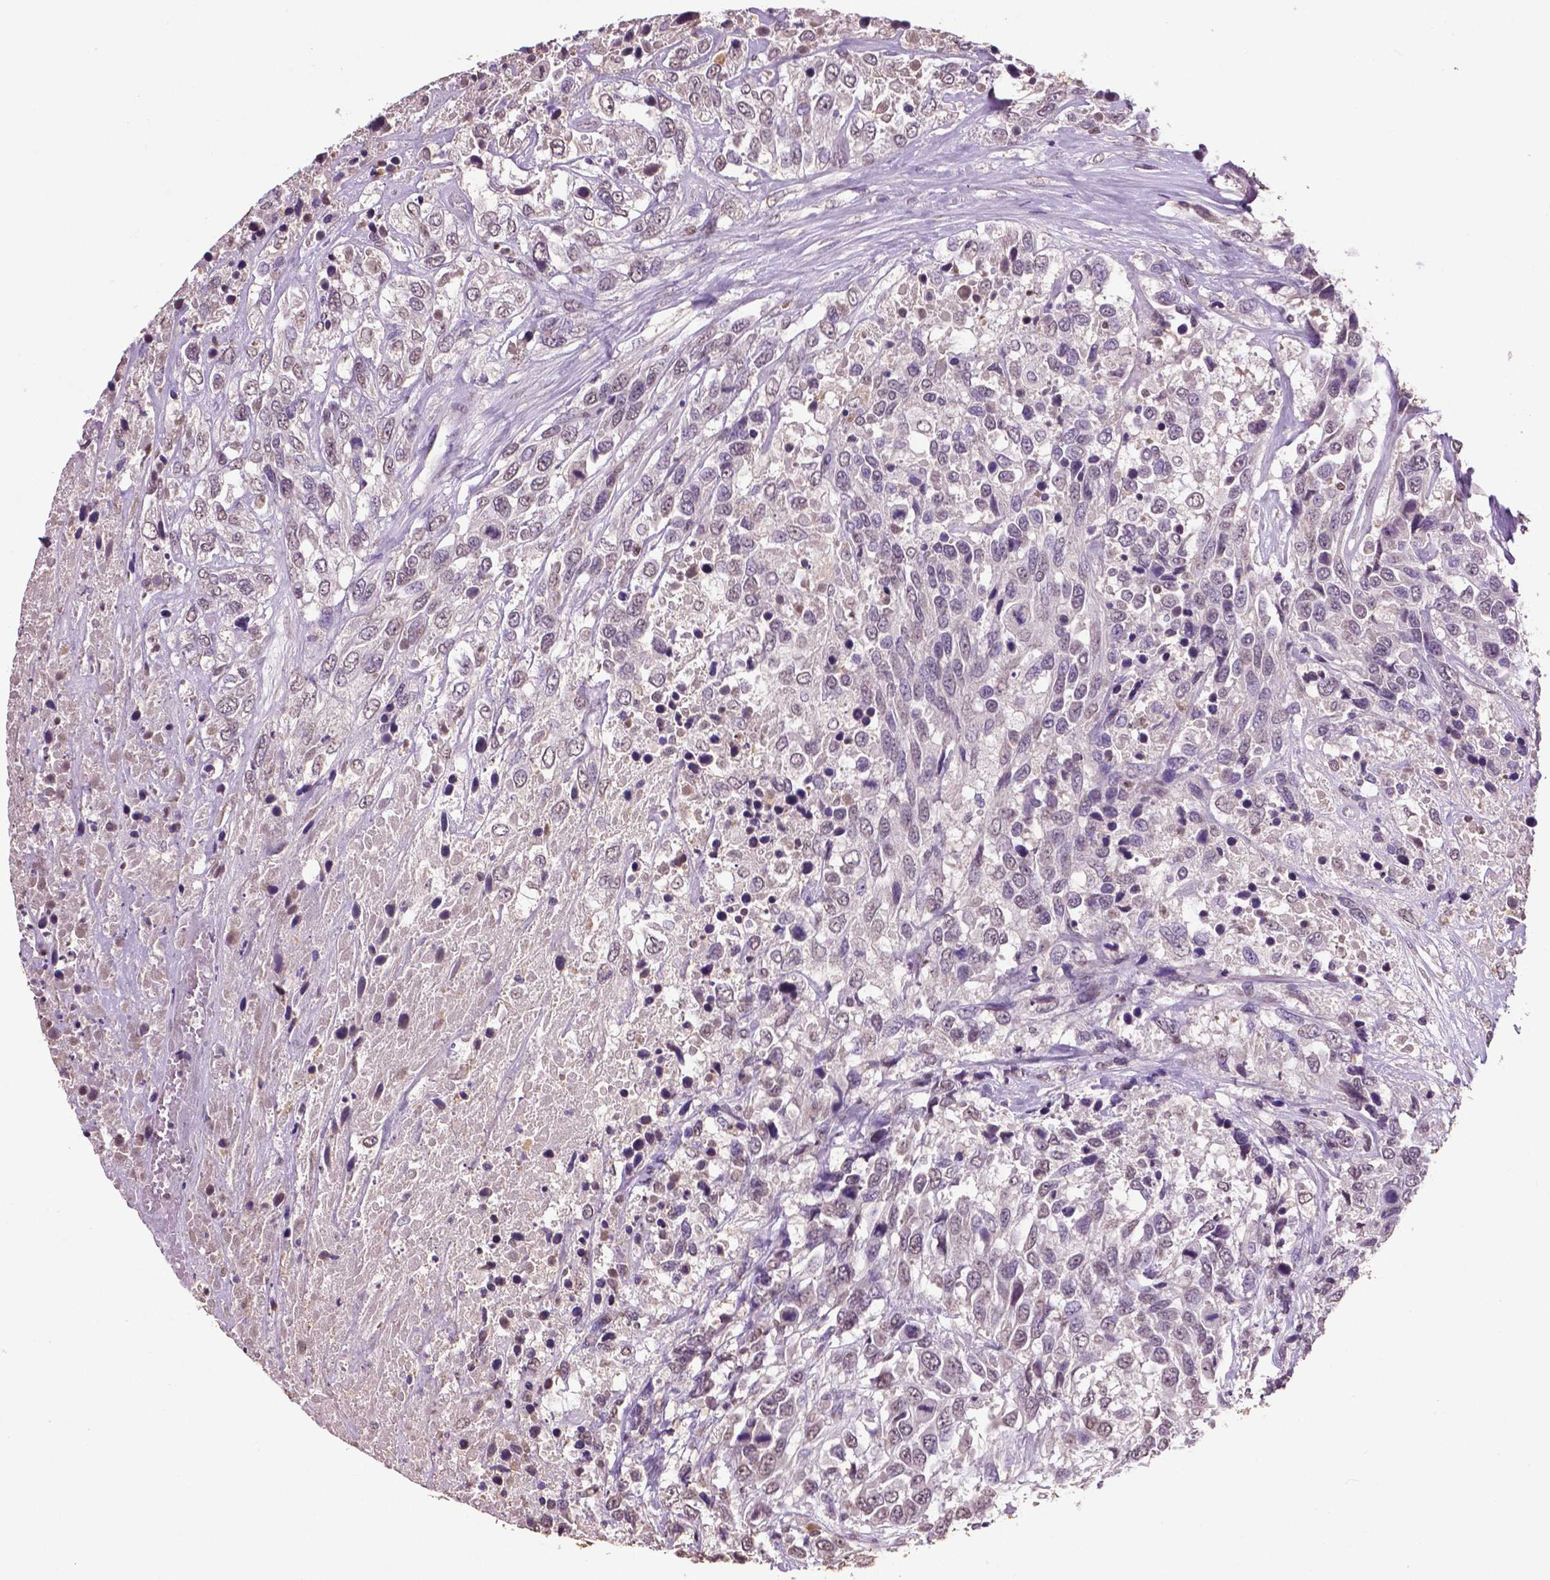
{"staining": {"intensity": "weak", "quantity": "<25%", "location": "nuclear"}, "tissue": "urothelial cancer", "cell_type": "Tumor cells", "image_type": "cancer", "snomed": [{"axis": "morphology", "description": "Urothelial carcinoma, High grade"}, {"axis": "topography", "description": "Urinary bladder"}], "caption": "A photomicrograph of urothelial carcinoma (high-grade) stained for a protein shows no brown staining in tumor cells.", "gene": "RUNX3", "patient": {"sex": "female", "age": 70}}